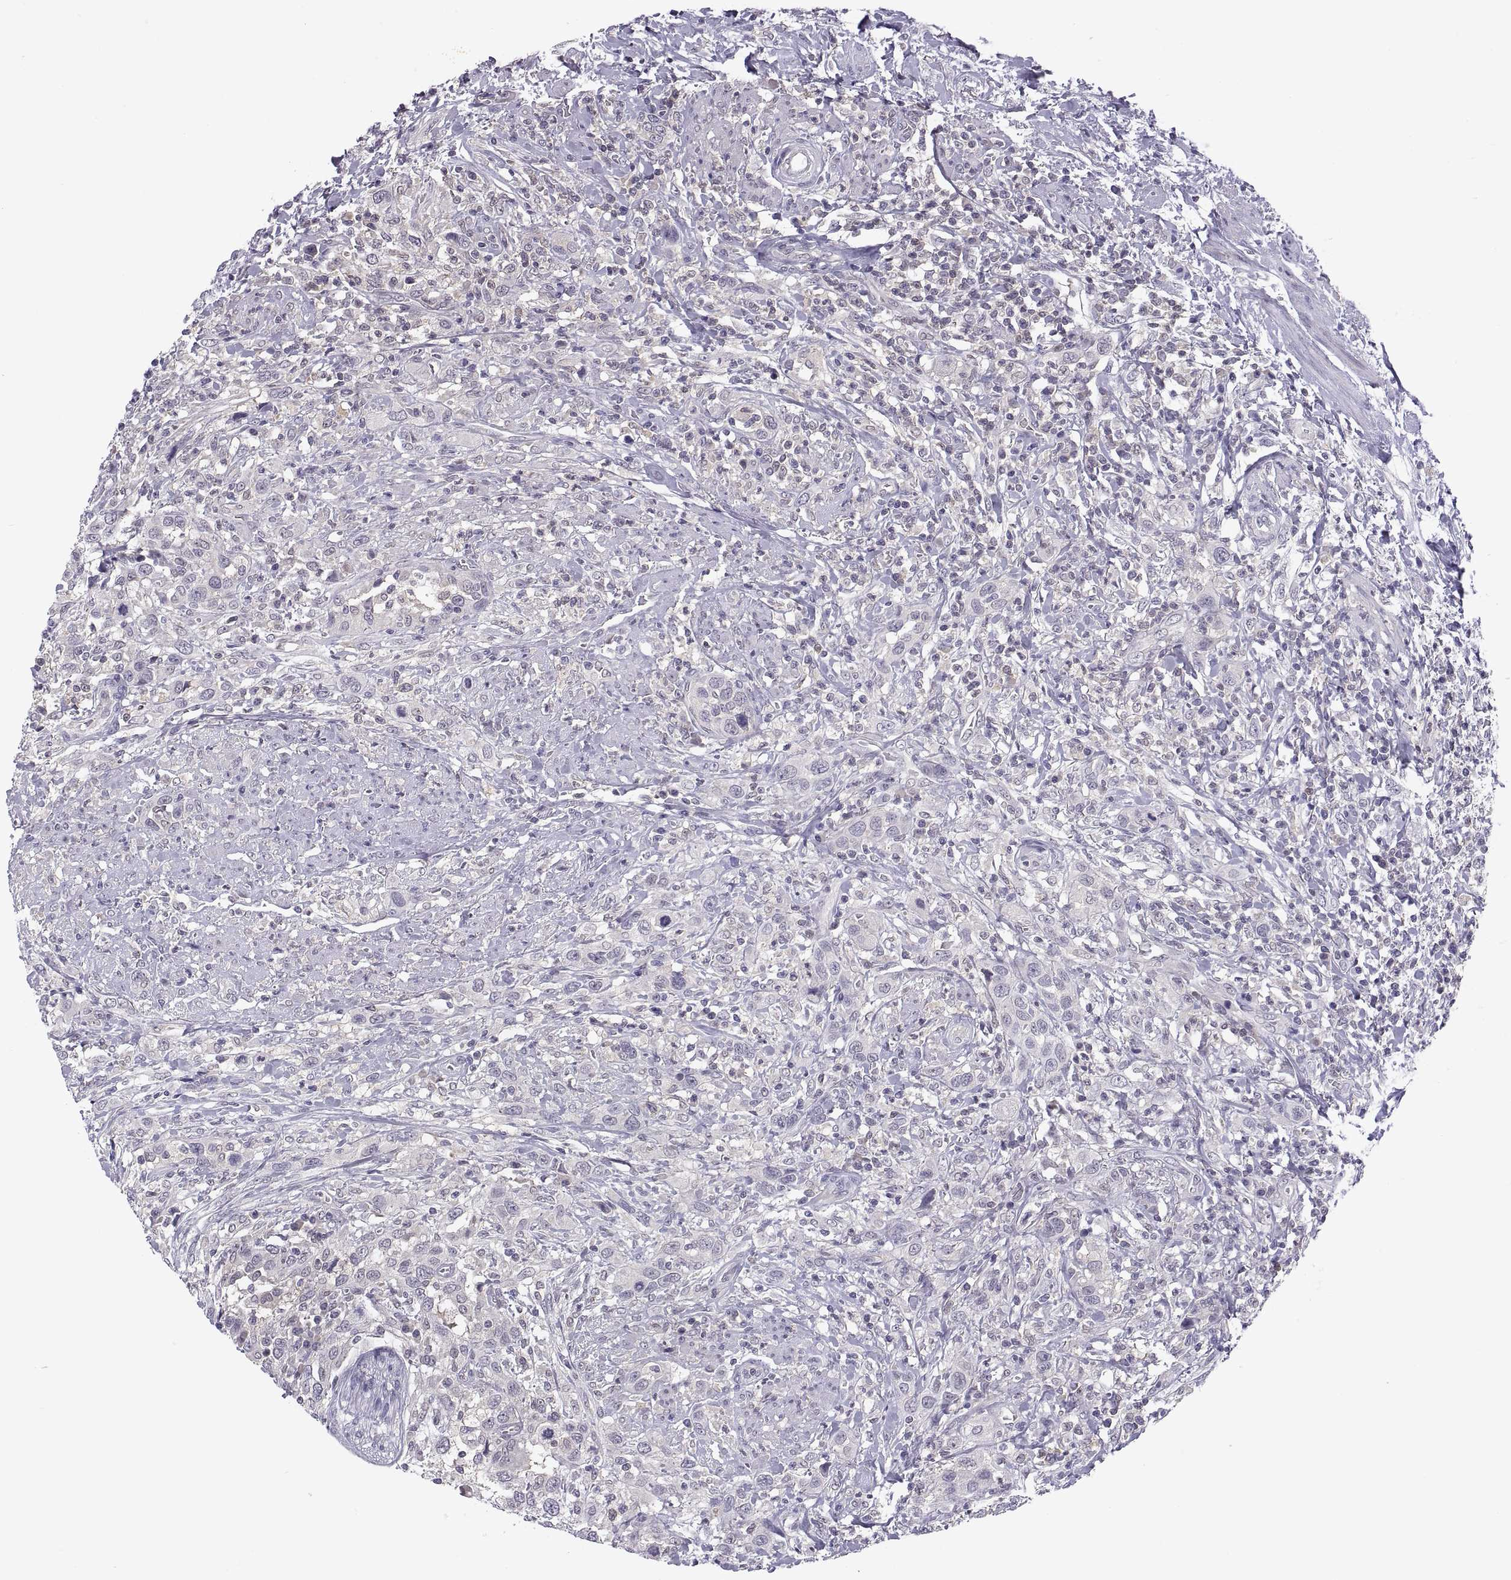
{"staining": {"intensity": "negative", "quantity": "none", "location": "none"}, "tissue": "urothelial cancer", "cell_type": "Tumor cells", "image_type": "cancer", "snomed": [{"axis": "morphology", "description": "Urothelial carcinoma, NOS"}, {"axis": "morphology", "description": "Urothelial carcinoma, High grade"}, {"axis": "topography", "description": "Urinary bladder"}], "caption": "High power microscopy photomicrograph of an immunohistochemistry micrograph of urothelial cancer, revealing no significant expression in tumor cells. (DAB (3,3'-diaminobenzidine) IHC, high magnification).", "gene": "FGF9", "patient": {"sex": "female", "age": 64}}